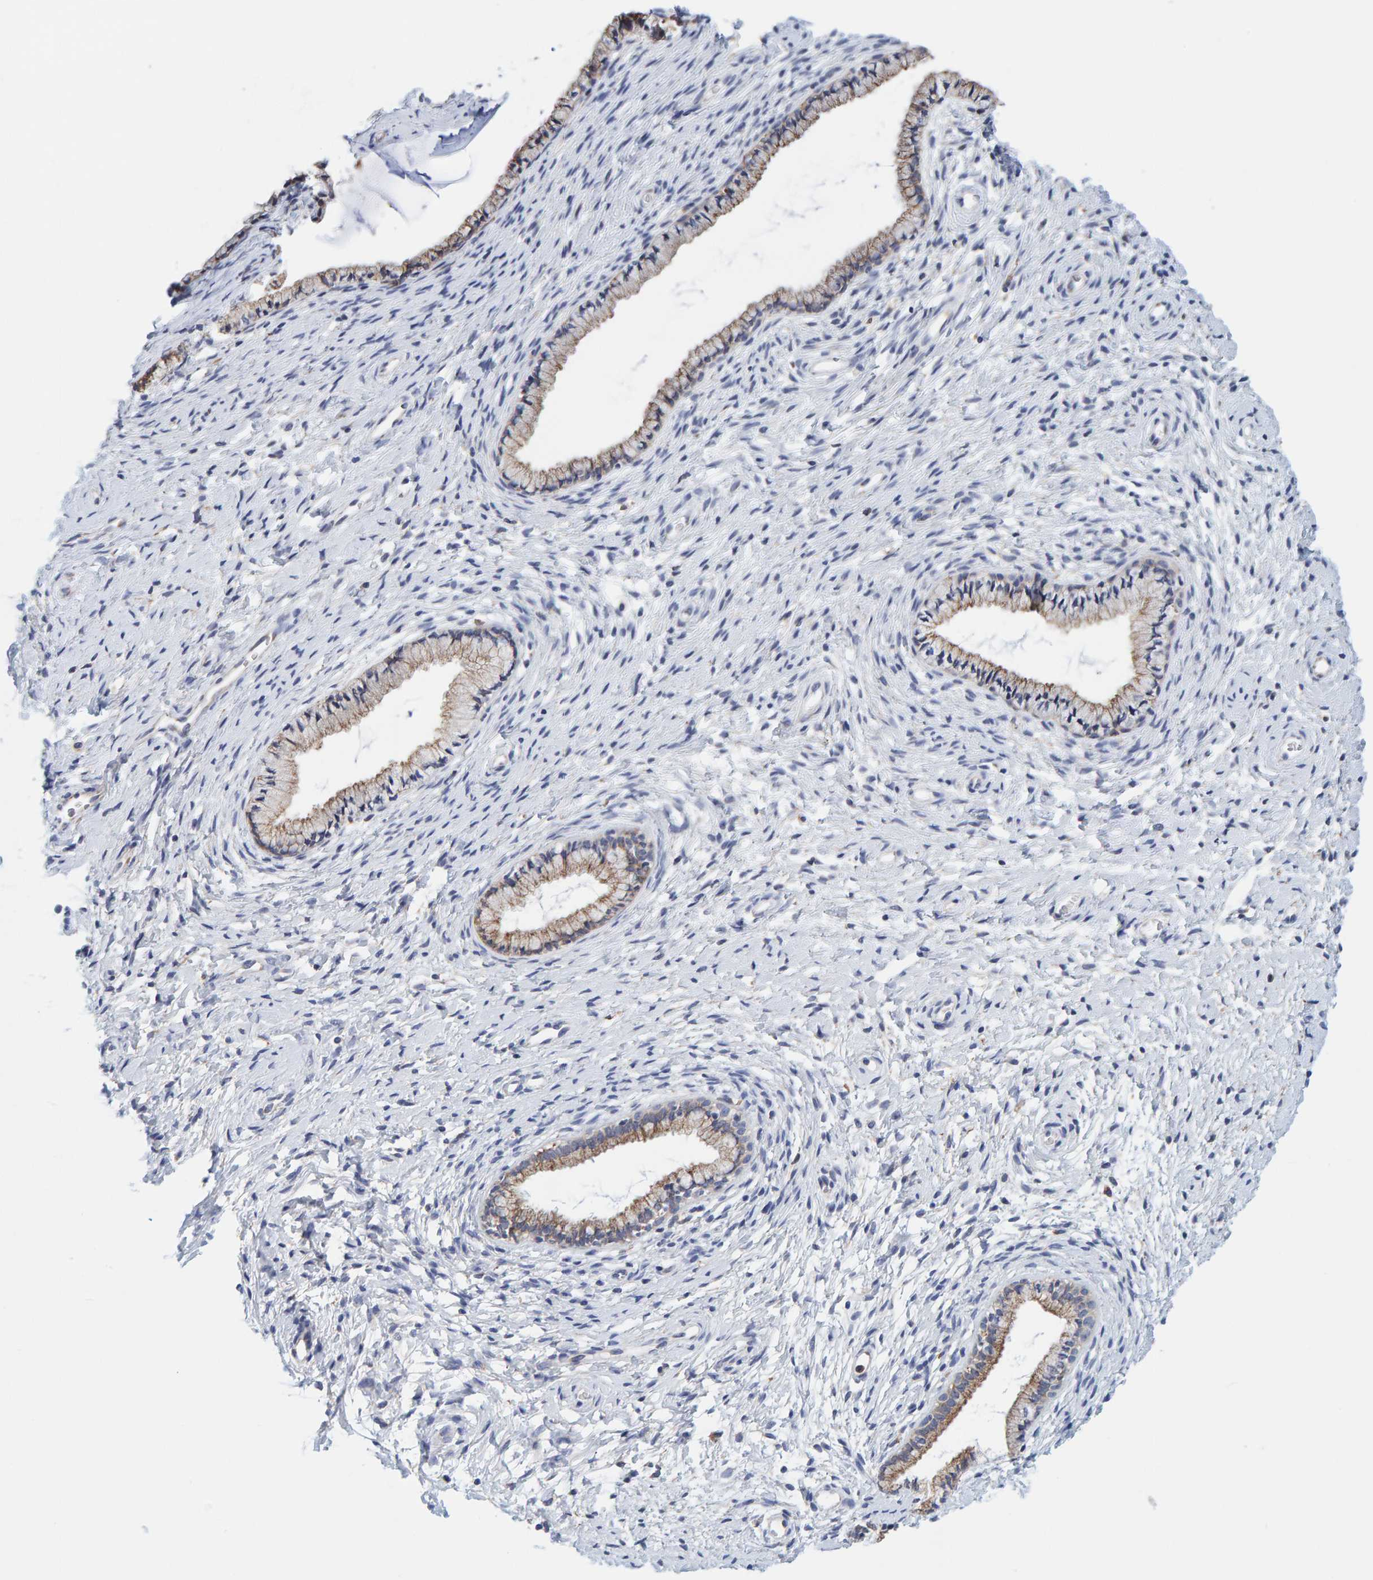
{"staining": {"intensity": "weak", "quantity": ">75%", "location": "cytoplasmic/membranous"}, "tissue": "cervix", "cell_type": "Glandular cells", "image_type": "normal", "snomed": [{"axis": "morphology", "description": "Normal tissue, NOS"}, {"axis": "topography", "description": "Cervix"}], "caption": "Cervix stained with IHC displays weak cytoplasmic/membranous staining in about >75% of glandular cells.", "gene": "SGPL1", "patient": {"sex": "female", "age": 72}}